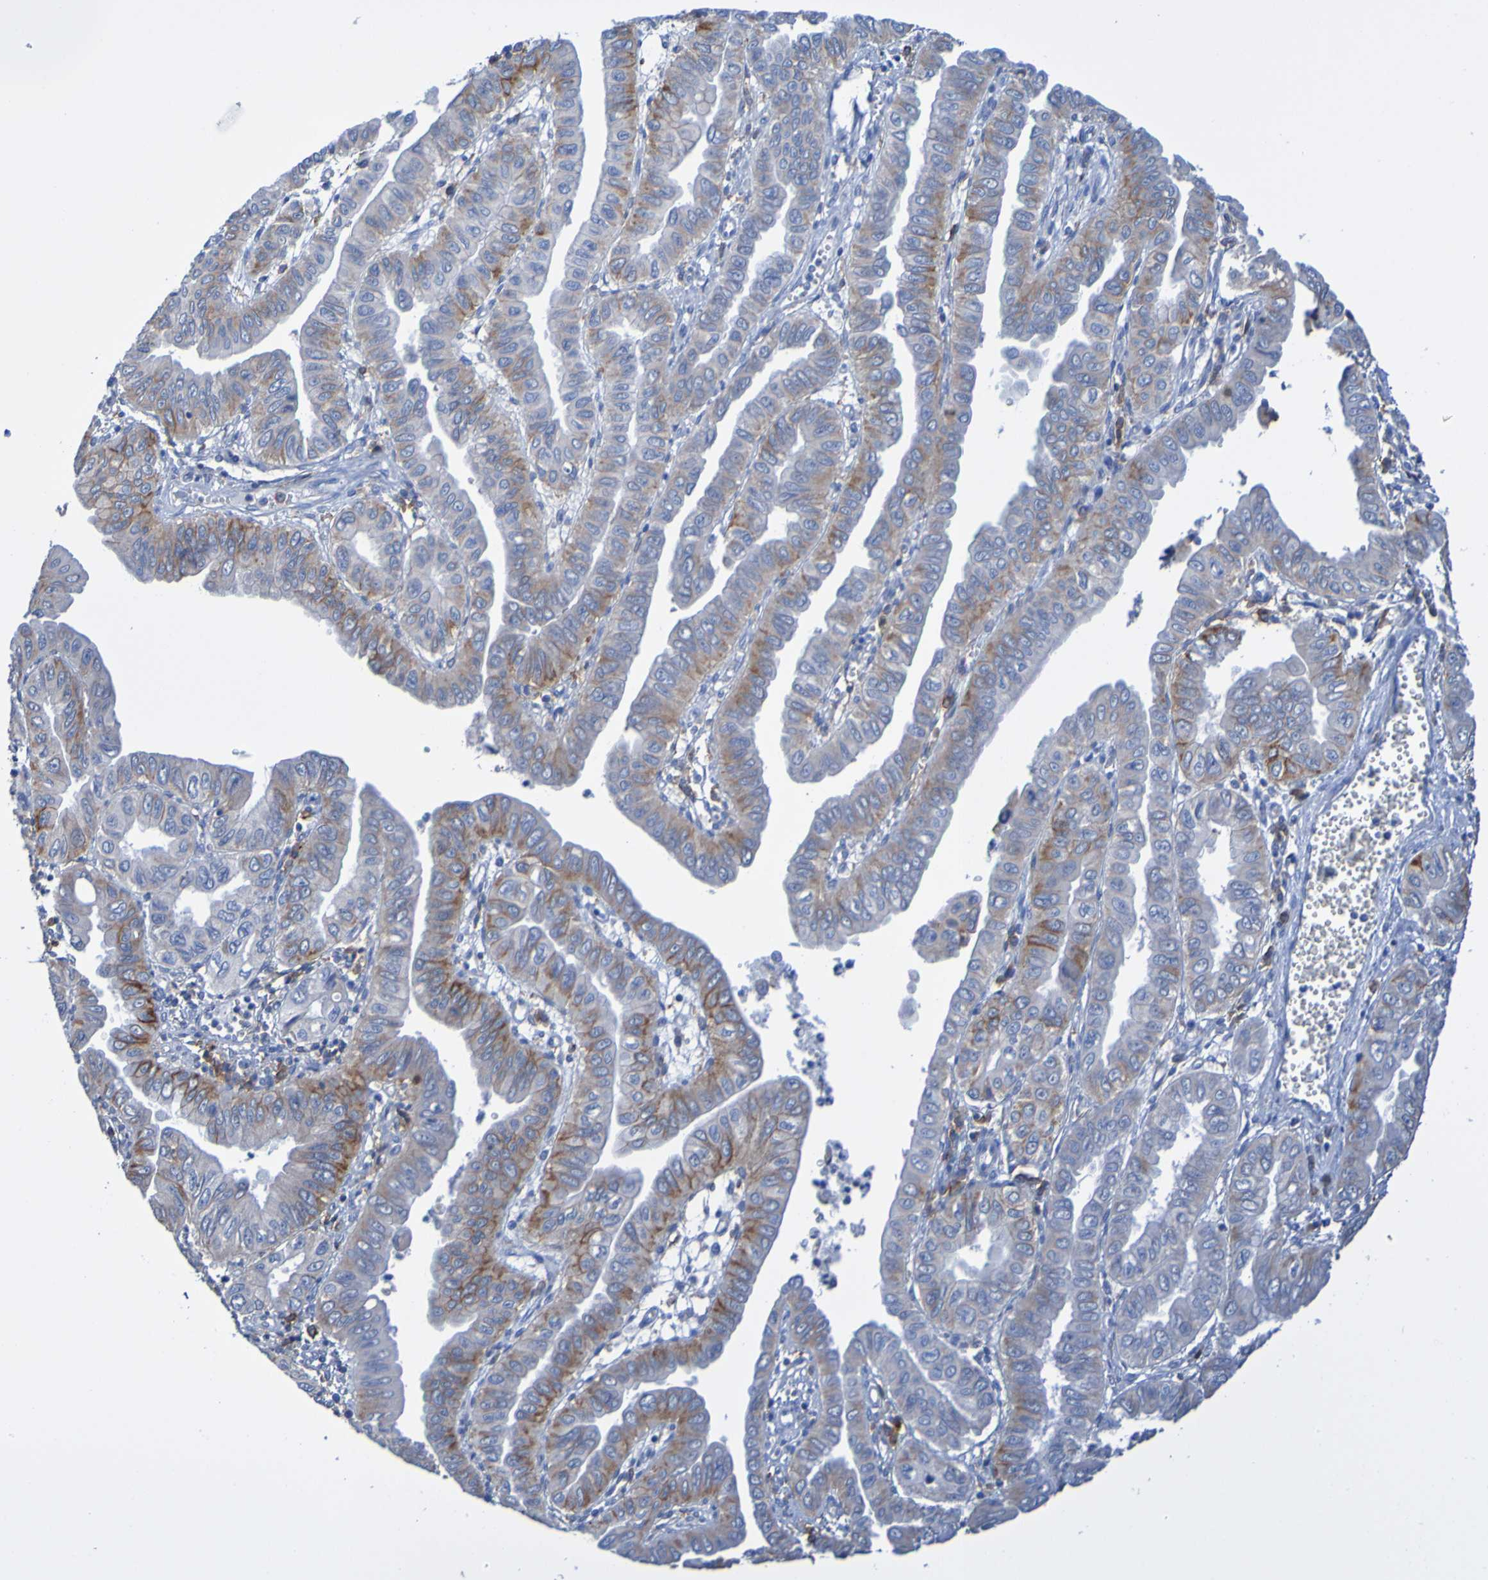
{"staining": {"intensity": "moderate", "quantity": "25%-75%", "location": "cytoplasmic/membranous"}, "tissue": "pancreatic cancer", "cell_type": "Tumor cells", "image_type": "cancer", "snomed": [{"axis": "morphology", "description": "Normal tissue, NOS"}, {"axis": "topography", "description": "Lymph node"}], "caption": "This histopathology image reveals pancreatic cancer stained with IHC to label a protein in brown. The cytoplasmic/membranous of tumor cells show moderate positivity for the protein. Nuclei are counter-stained blue.", "gene": "SLC3A2", "patient": {"sex": "male", "age": 50}}